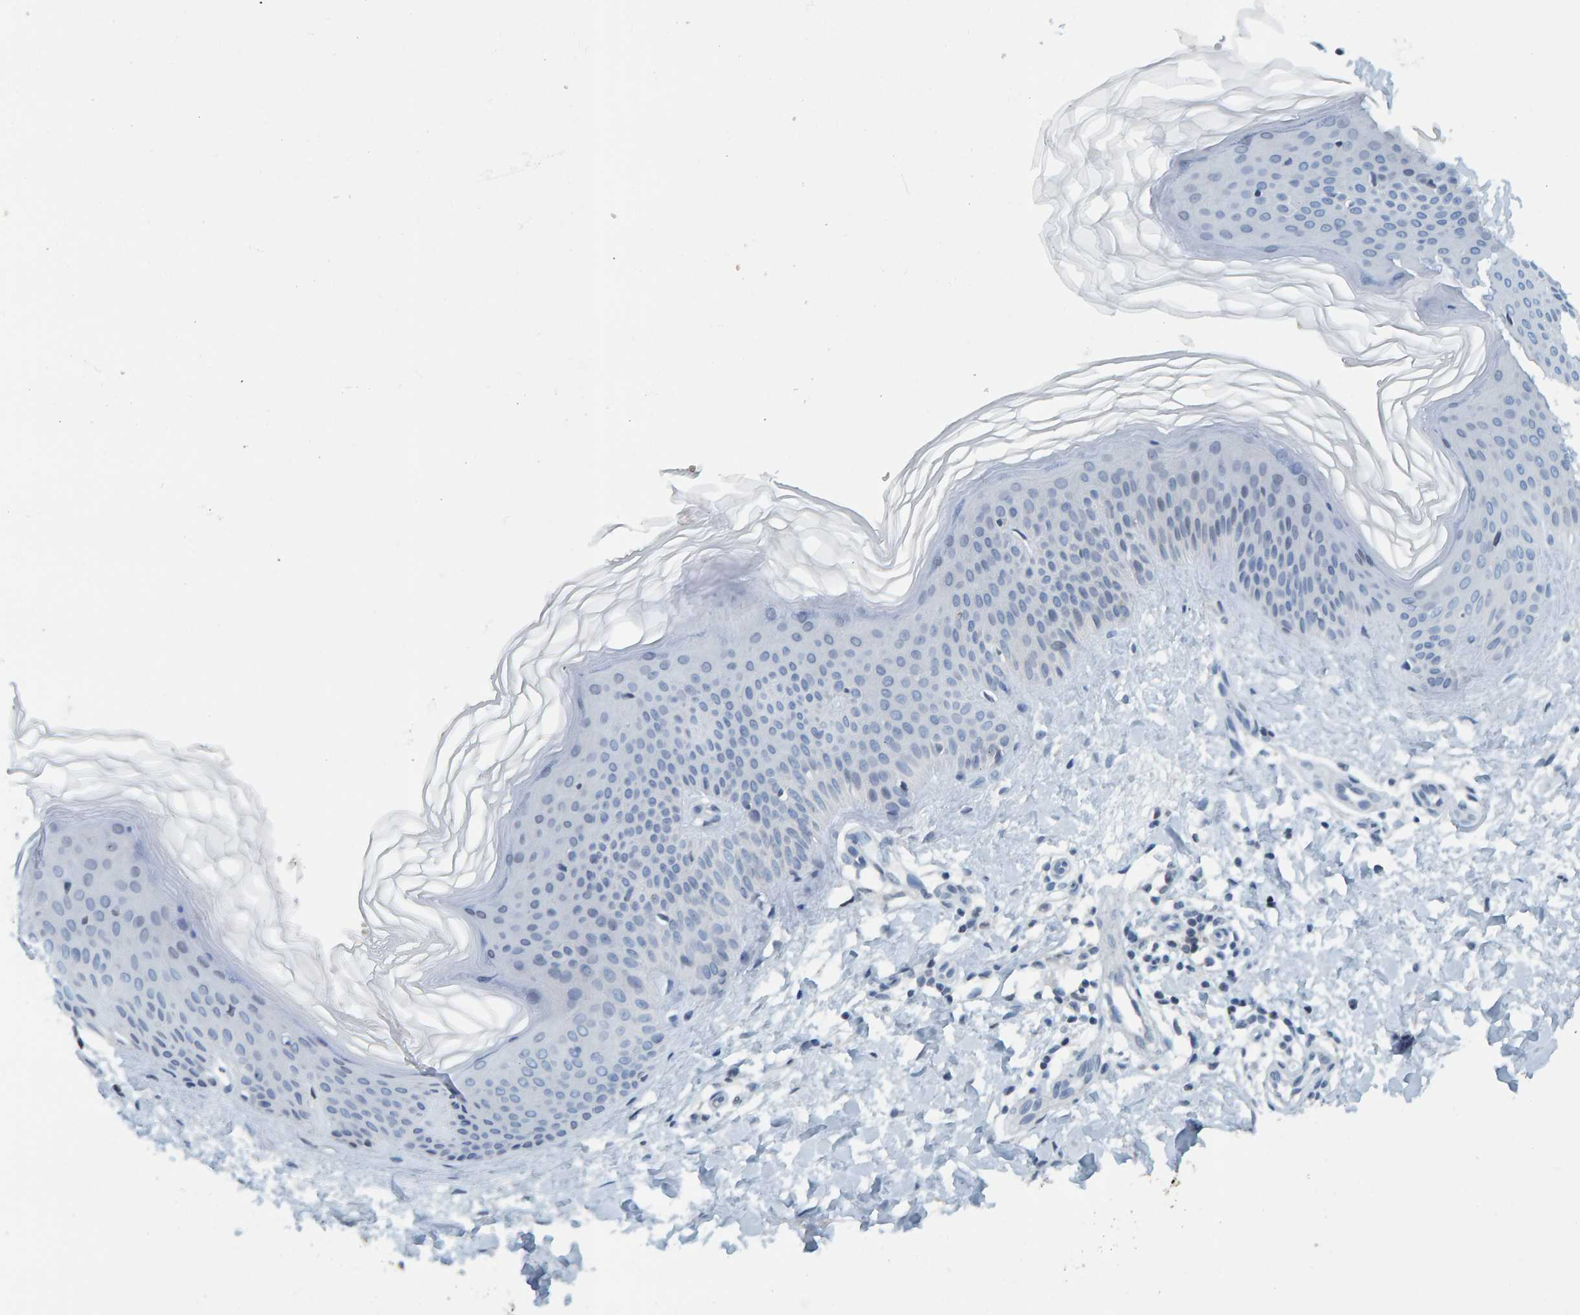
{"staining": {"intensity": "negative", "quantity": "none", "location": "none"}, "tissue": "skin", "cell_type": "Fibroblasts", "image_type": "normal", "snomed": [{"axis": "morphology", "description": "Normal tissue, NOS"}, {"axis": "morphology", "description": "Malignant melanoma, Metastatic site"}, {"axis": "topography", "description": "Skin"}], "caption": "Immunohistochemistry micrograph of benign skin: skin stained with DAB (3,3'-diaminobenzidine) reveals no significant protein staining in fibroblasts. The staining is performed using DAB (3,3'-diaminobenzidine) brown chromogen with nuclei counter-stained in using hematoxylin.", "gene": "CNP", "patient": {"sex": "male", "age": 41}}